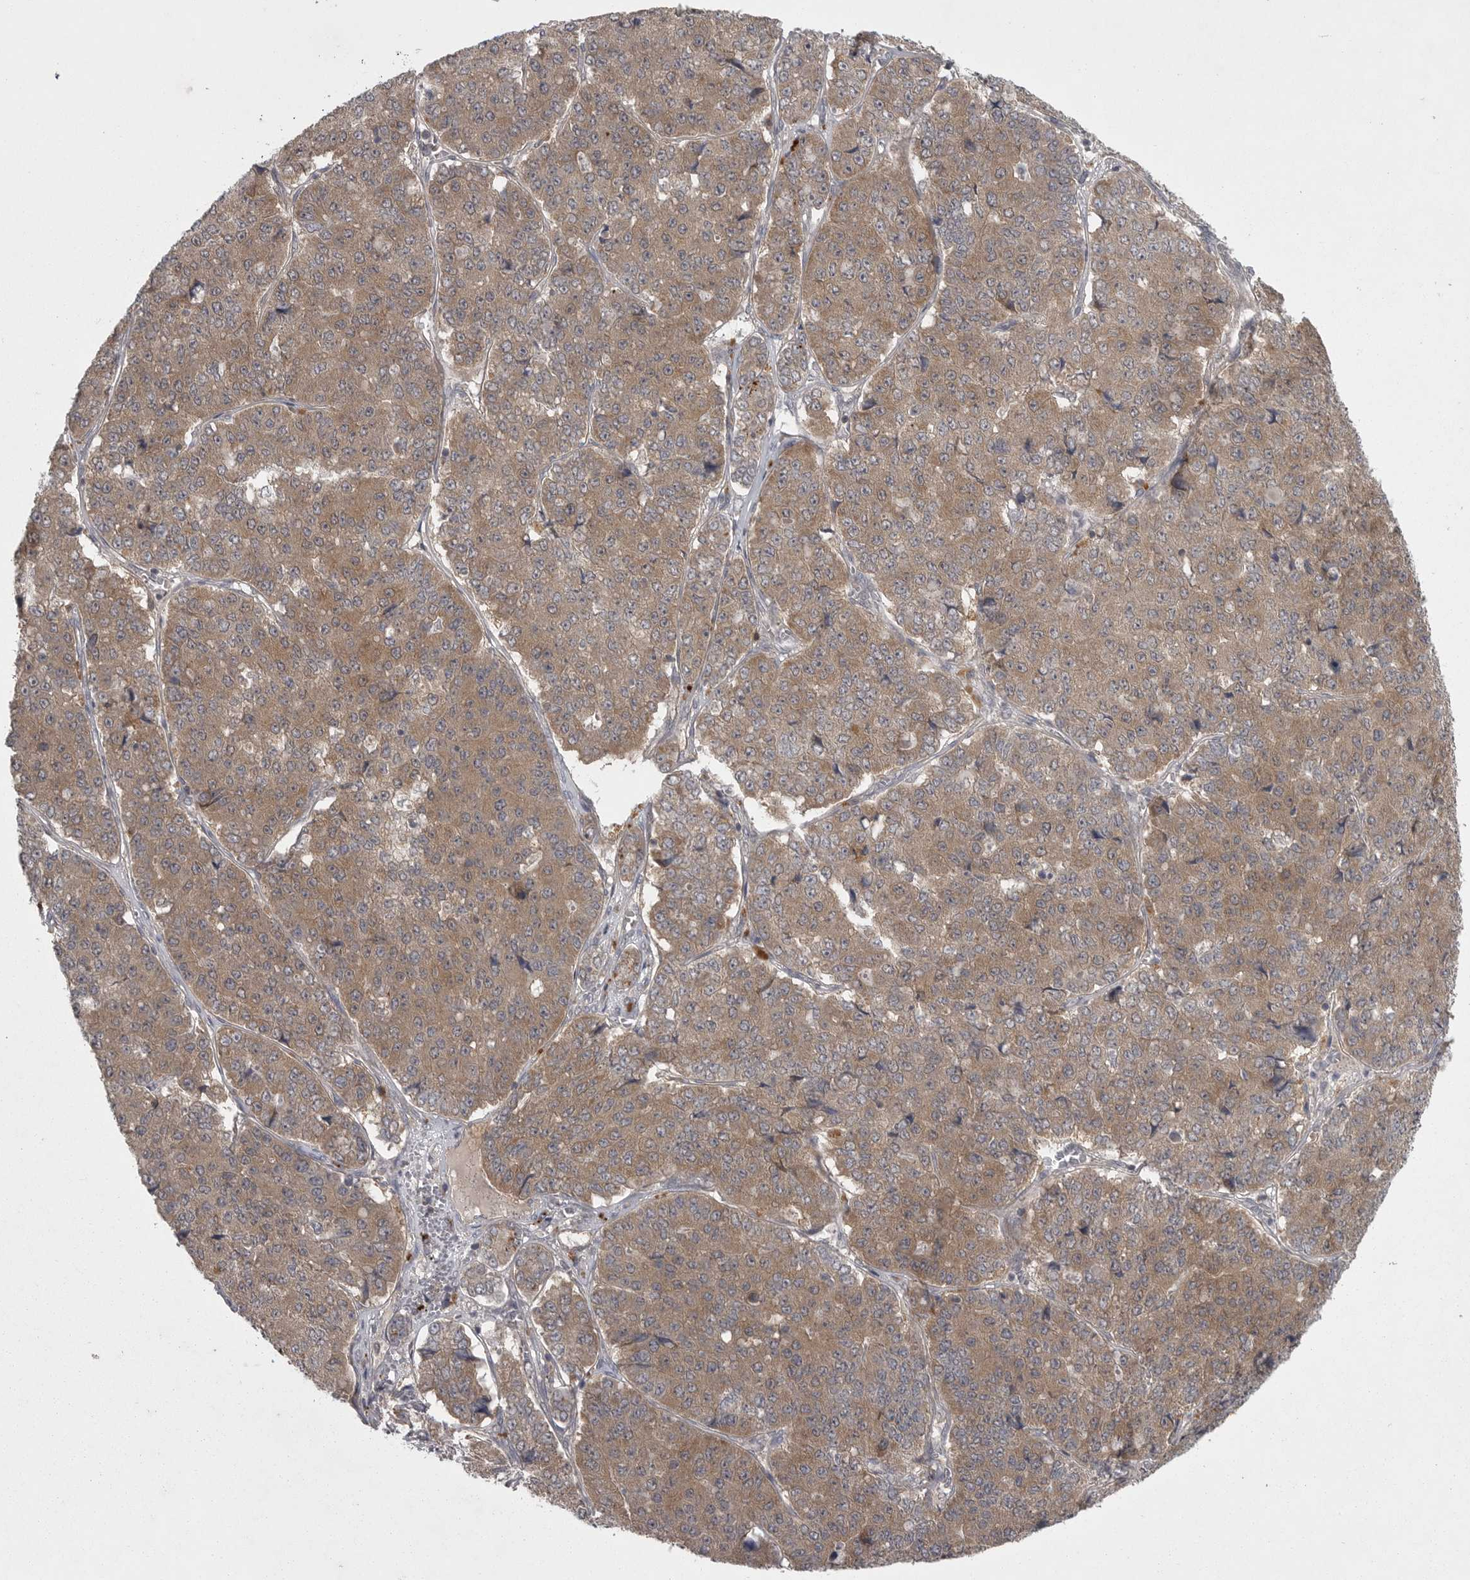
{"staining": {"intensity": "moderate", "quantity": ">75%", "location": "cytoplasmic/membranous"}, "tissue": "pancreatic cancer", "cell_type": "Tumor cells", "image_type": "cancer", "snomed": [{"axis": "morphology", "description": "Adenocarcinoma, NOS"}, {"axis": "topography", "description": "Pancreas"}], "caption": "Pancreatic cancer tissue exhibits moderate cytoplasmic/membranous staining in about >75% of tumor cells, visualized by immunohistochemistry. (DAB IHC, brown staining for protein, blue staining for nuclei).", "gene": "PHF13", "patient": {"sex": "male", "age": 50}}